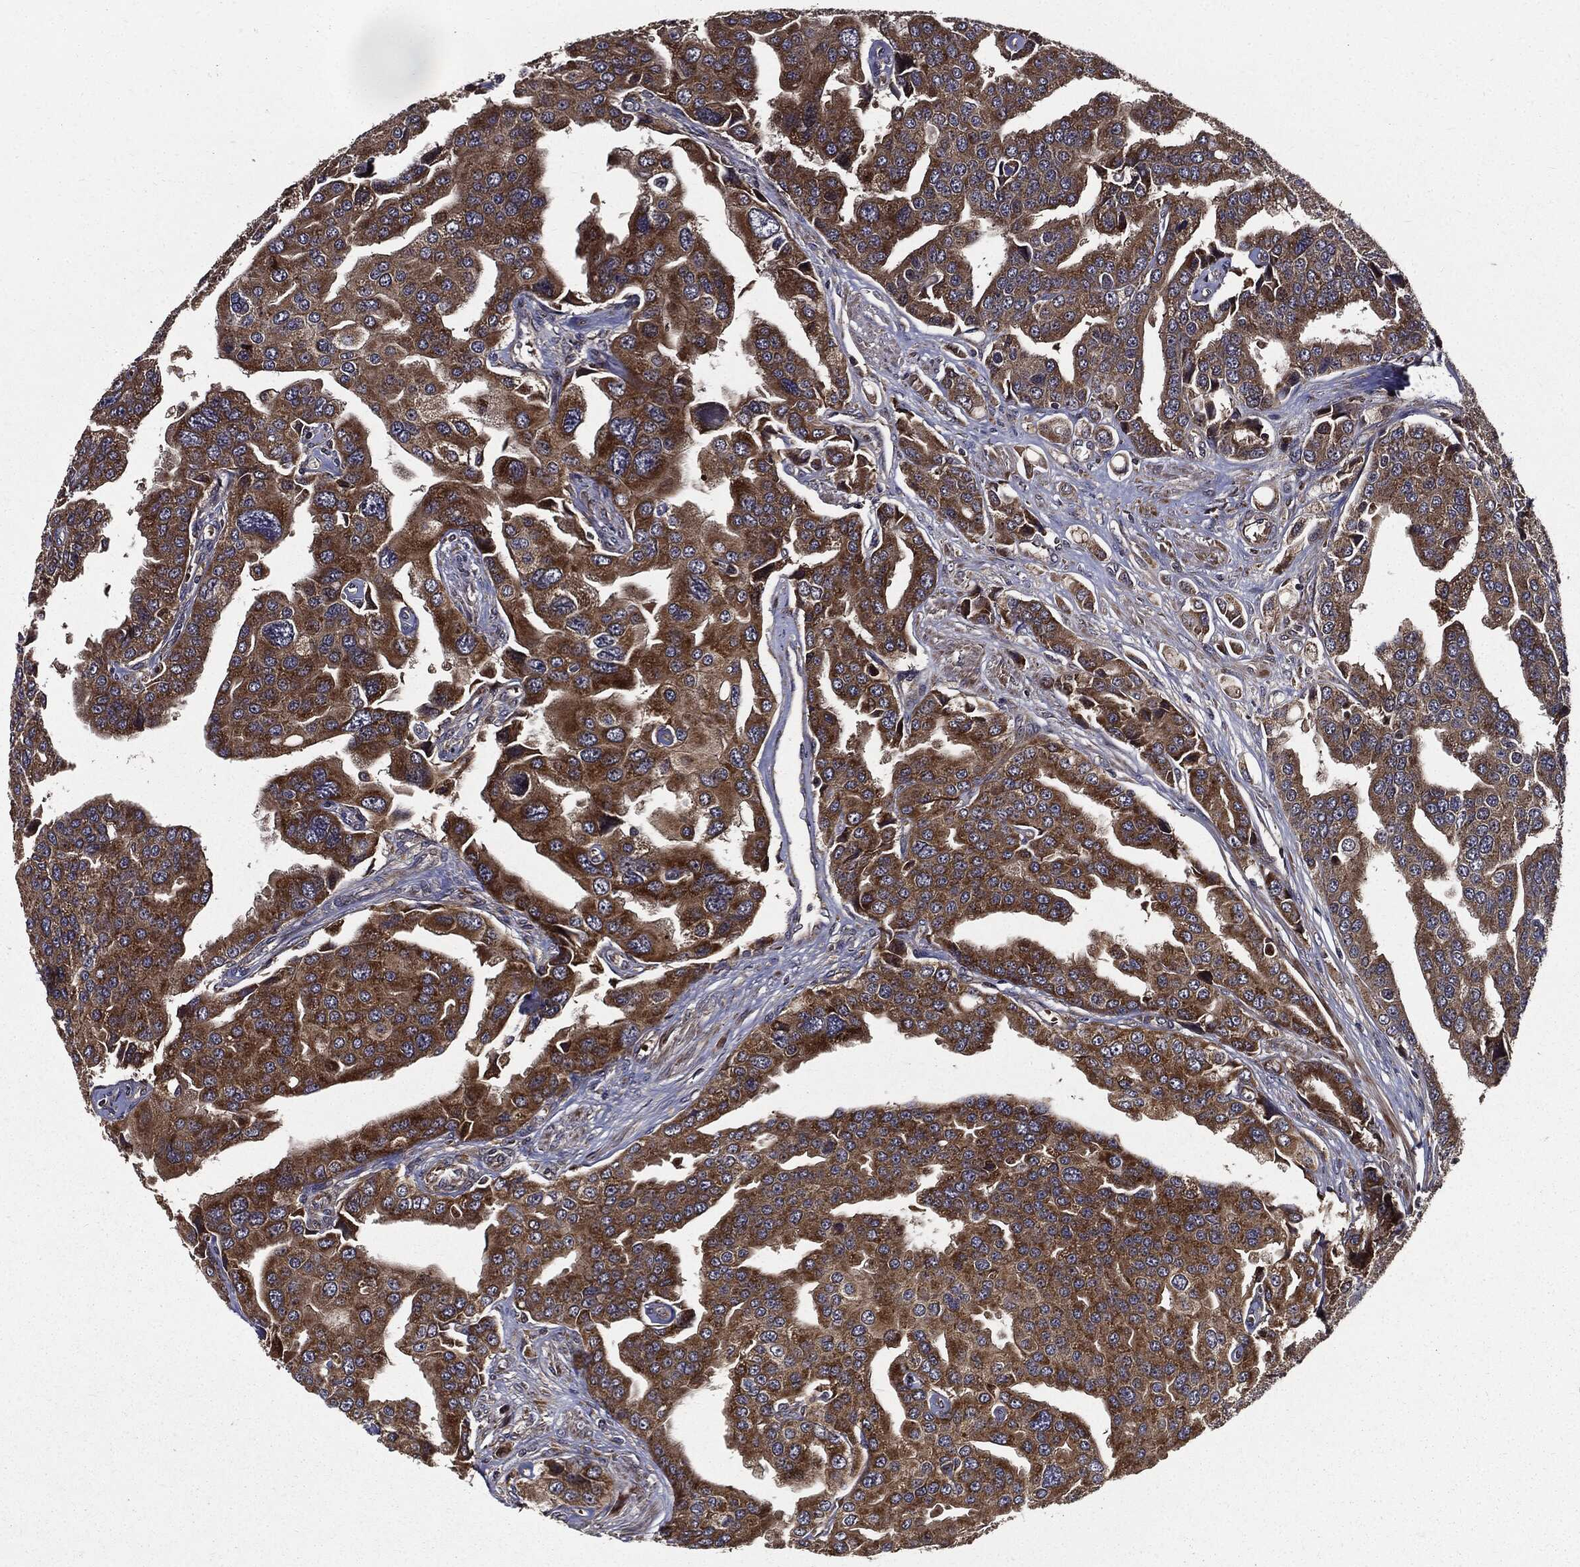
{"staining": {"intensity": "moderate", "quantity": ">75%", "location": "cytoplasmic/membranous"}, "tissue": "prostate cancer", "cell_type": "Tumor cells", "image_type": "cancer", "snomed": [{"axis": "morphology", "description": "Adenocarcinoma, NOS"}, {"axis": "topography", "description": "Prostate and seminal vesicle, NOS"}, {"axis": "topography", "description": "Prostate"}], "caption": "Prostate adenocarcinoma stained with a protein marker demonstrates moderate staining in tumor cells.", "gene": "HTT", "patient": {"sex": "male", "age": 69}}